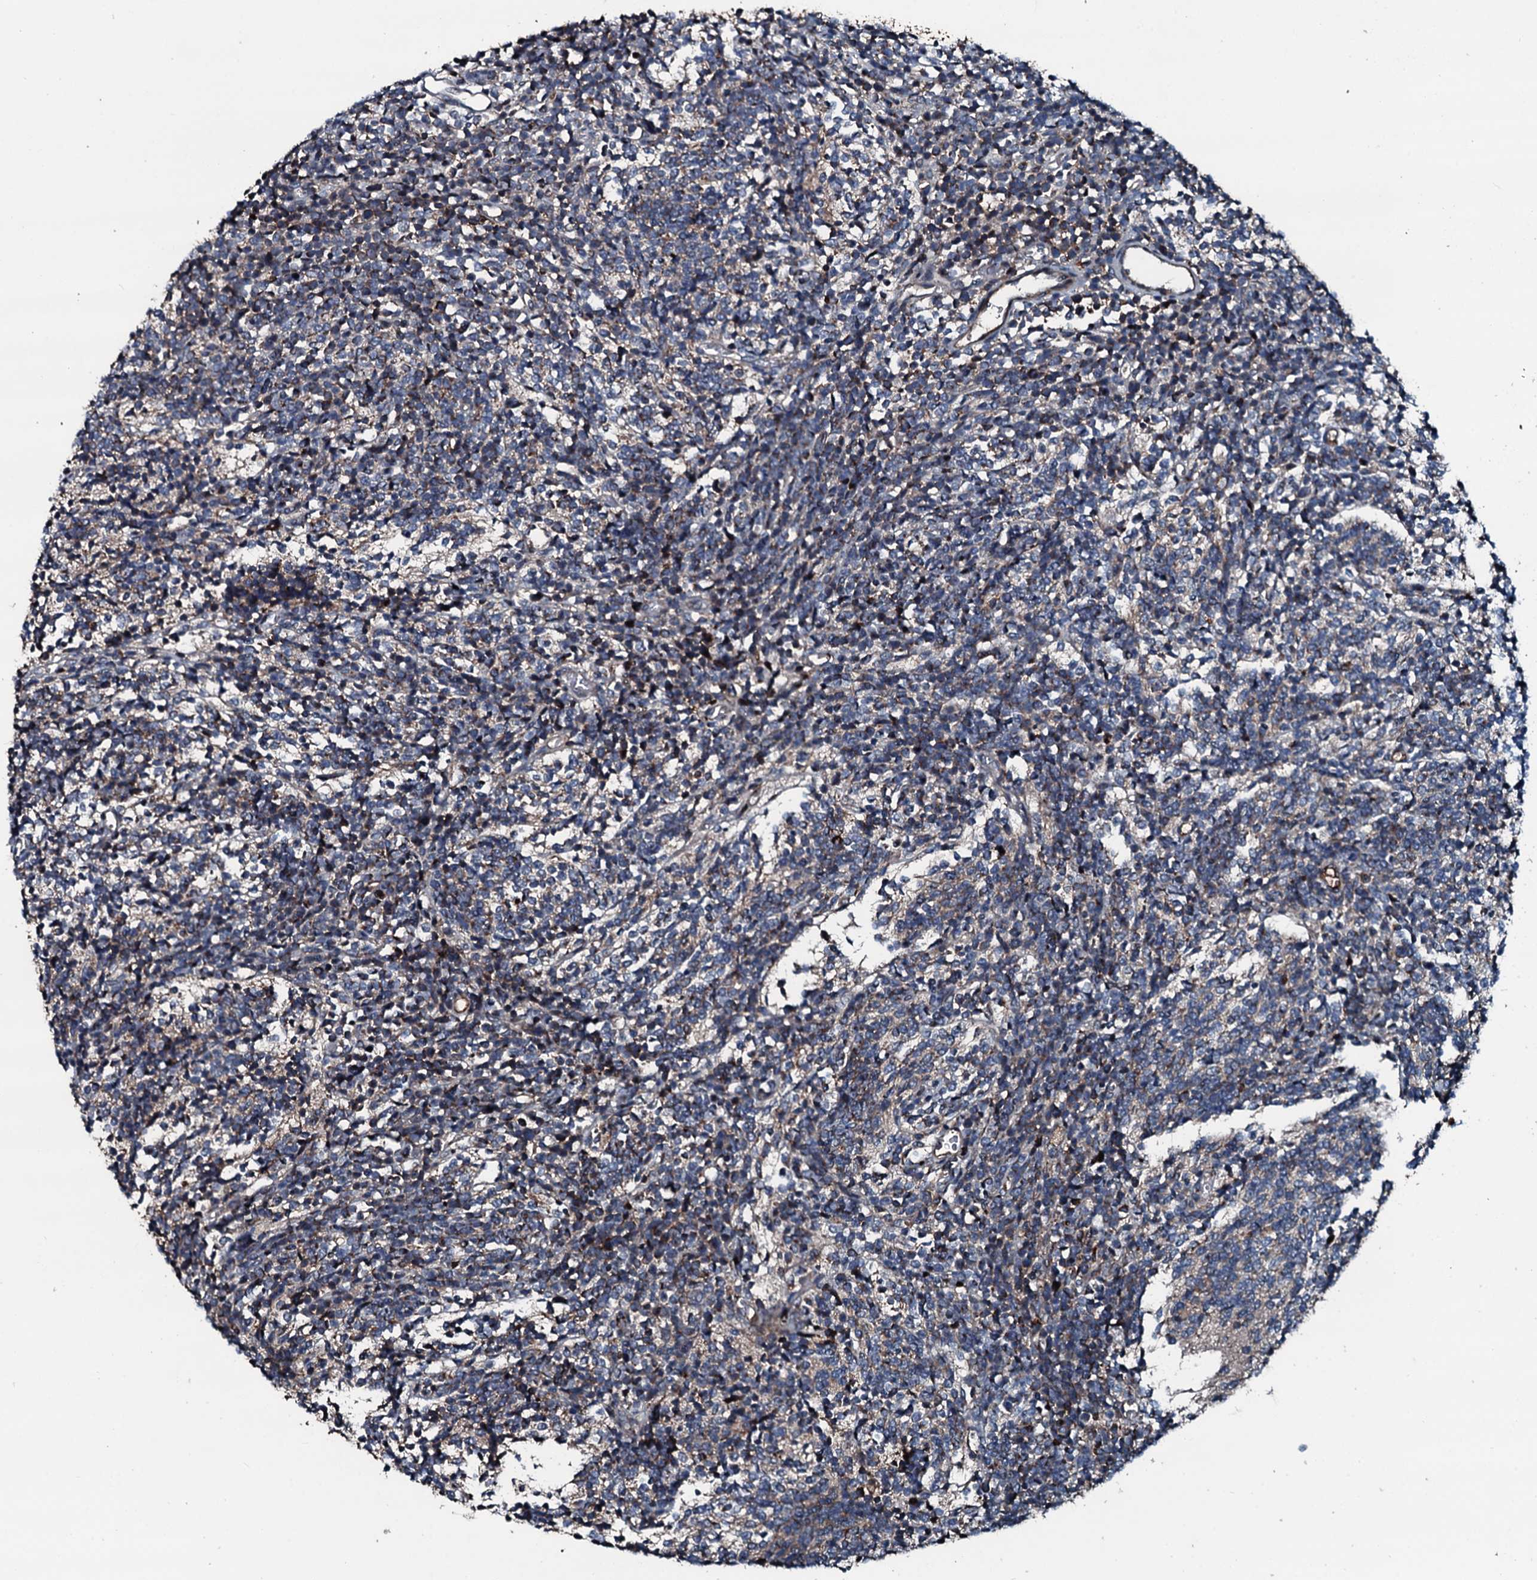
{"staining": {"intensity": "weak", "quantity": "25%-75%", "location": "cytoplasmic/membranous"}, "tissue": "glioma", "cell_type": "Tumor cells", "image_type": "cancer", "snomed": [{"axis": "morphology", "description": "Glioma, malignant, Low grade"}, {"axis": "topography", "description": "Brain"}], "caption": "This is a histology image of immunohistochemistry staining of glioma, which shows weak staining in the cytoplasmic/membranous of tumor cells.", "gene": "AARS1", "patient": {"sex": "female", "age": 1}}